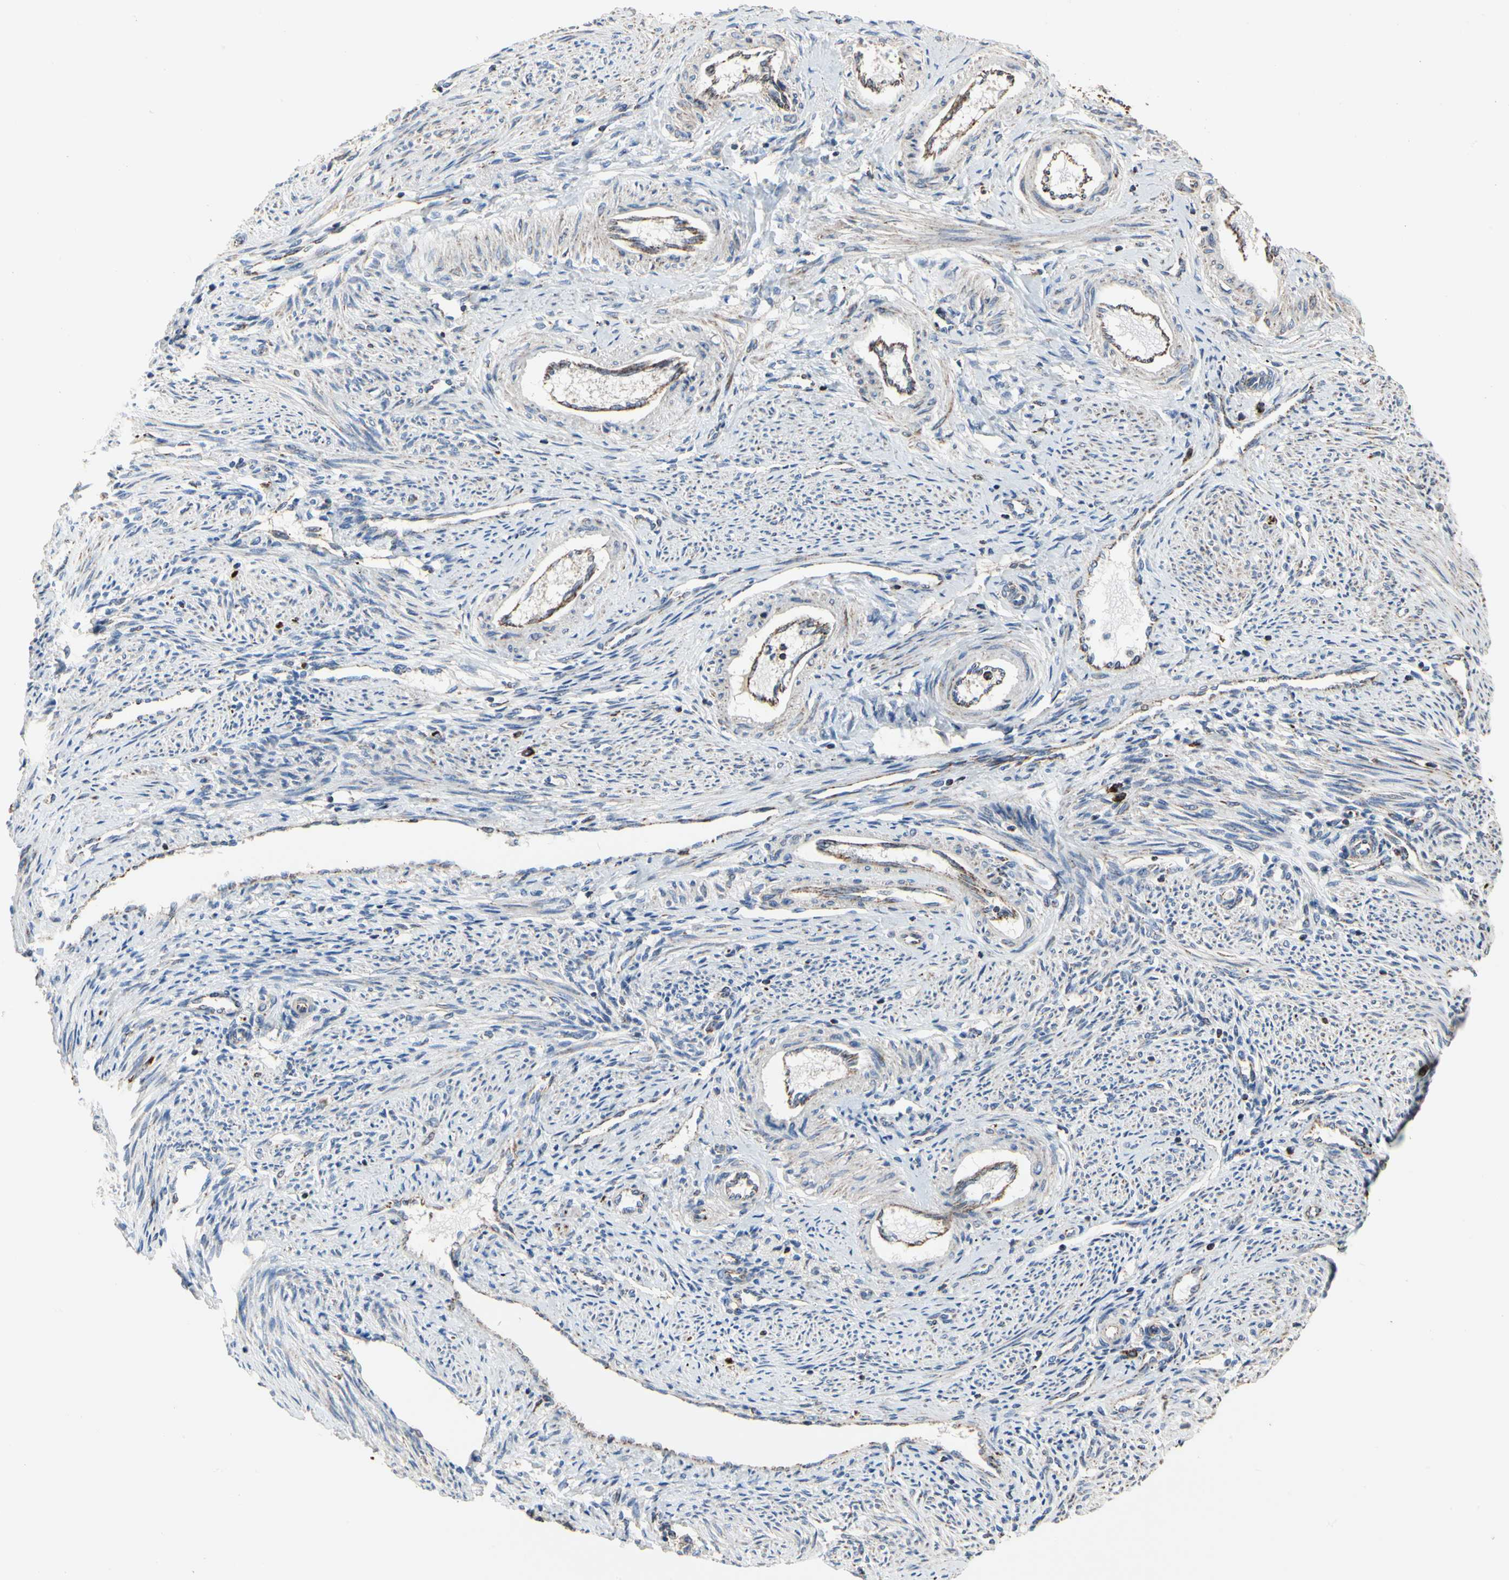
{"staining": {"intensity": "weak", "quantity": "25%-75%", "location": "cytoplasmic/membranous"}, "tissue": "endometrium", "cell_type": "Cells in endometrial stroma", "image_type": "normal", "snomed": [{"axis": "morphology", "description": "Normal tissue, NOS"}, {"axis": "topography", "description": "Endometrium"}], "caption": "The photomicrograph displays staining of benign endometrium, revealing weak cytoplasmic/membranous protein positivity (brown color) within cells in endometrial stroma.", "gene": "TUBA1A", "patient": {"sex": "female", "age": 42}}